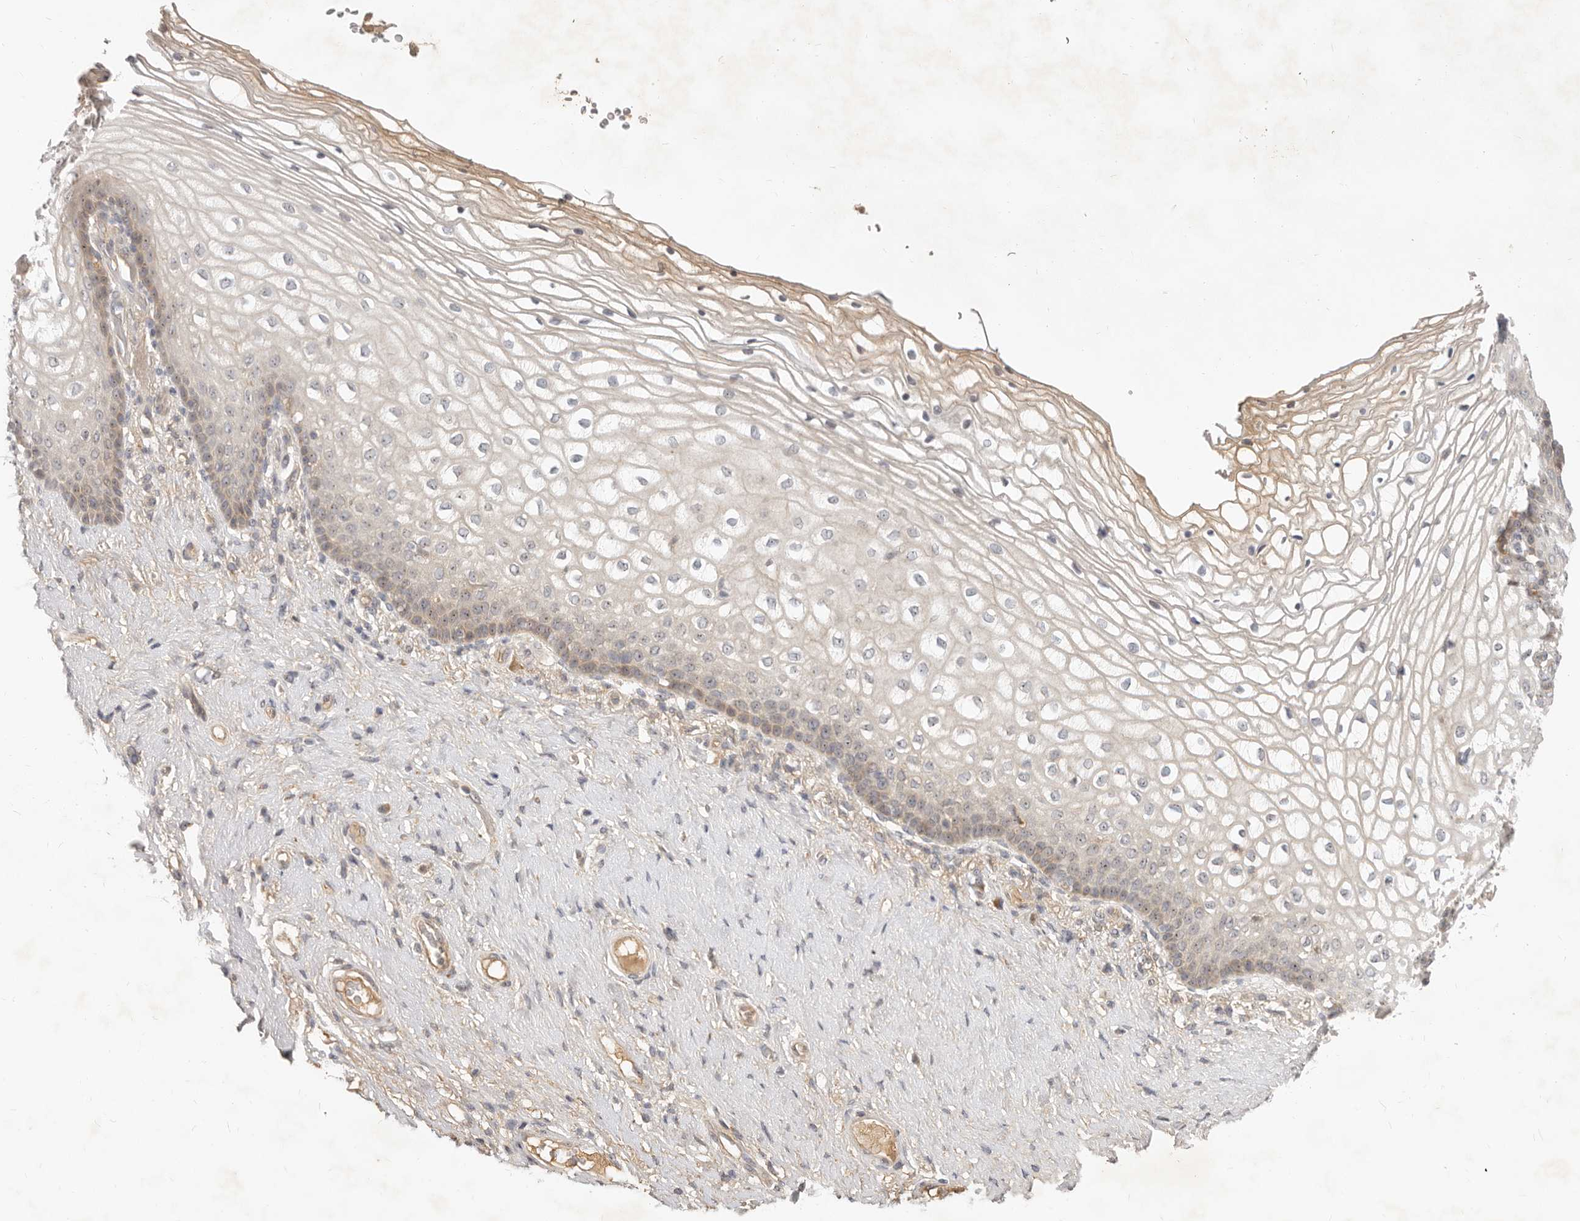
{"staining": {"intensity": "moderate", "quantity": "<25%", "location": "cytoplasmic/membranous"}, "tissue": "vagina", "cell_type": "Squamous epithelial cells", "image_type": "normal", "snomed": [{"axis": "morphology", "description": "Normal tissue, NOS"}, {"axis": "topography", "description": "Vagina"}], "caption": "High-magnification brightfield microscopy of normal vagina stained with DAB (3,3'-diaminobenzidine) (brown) and counterstained with hematoxylin (blue). squamous epithelial cells exhibit moderate cytoplasmic/membranous positivity is present in about<25% of cells. (Stains: DAB in brown, nuclei in blue, Microscopy: brightfield microscopy at high magnification).", "gene": "MICALL2", "patient": {"sex": "female", "age": 60}}